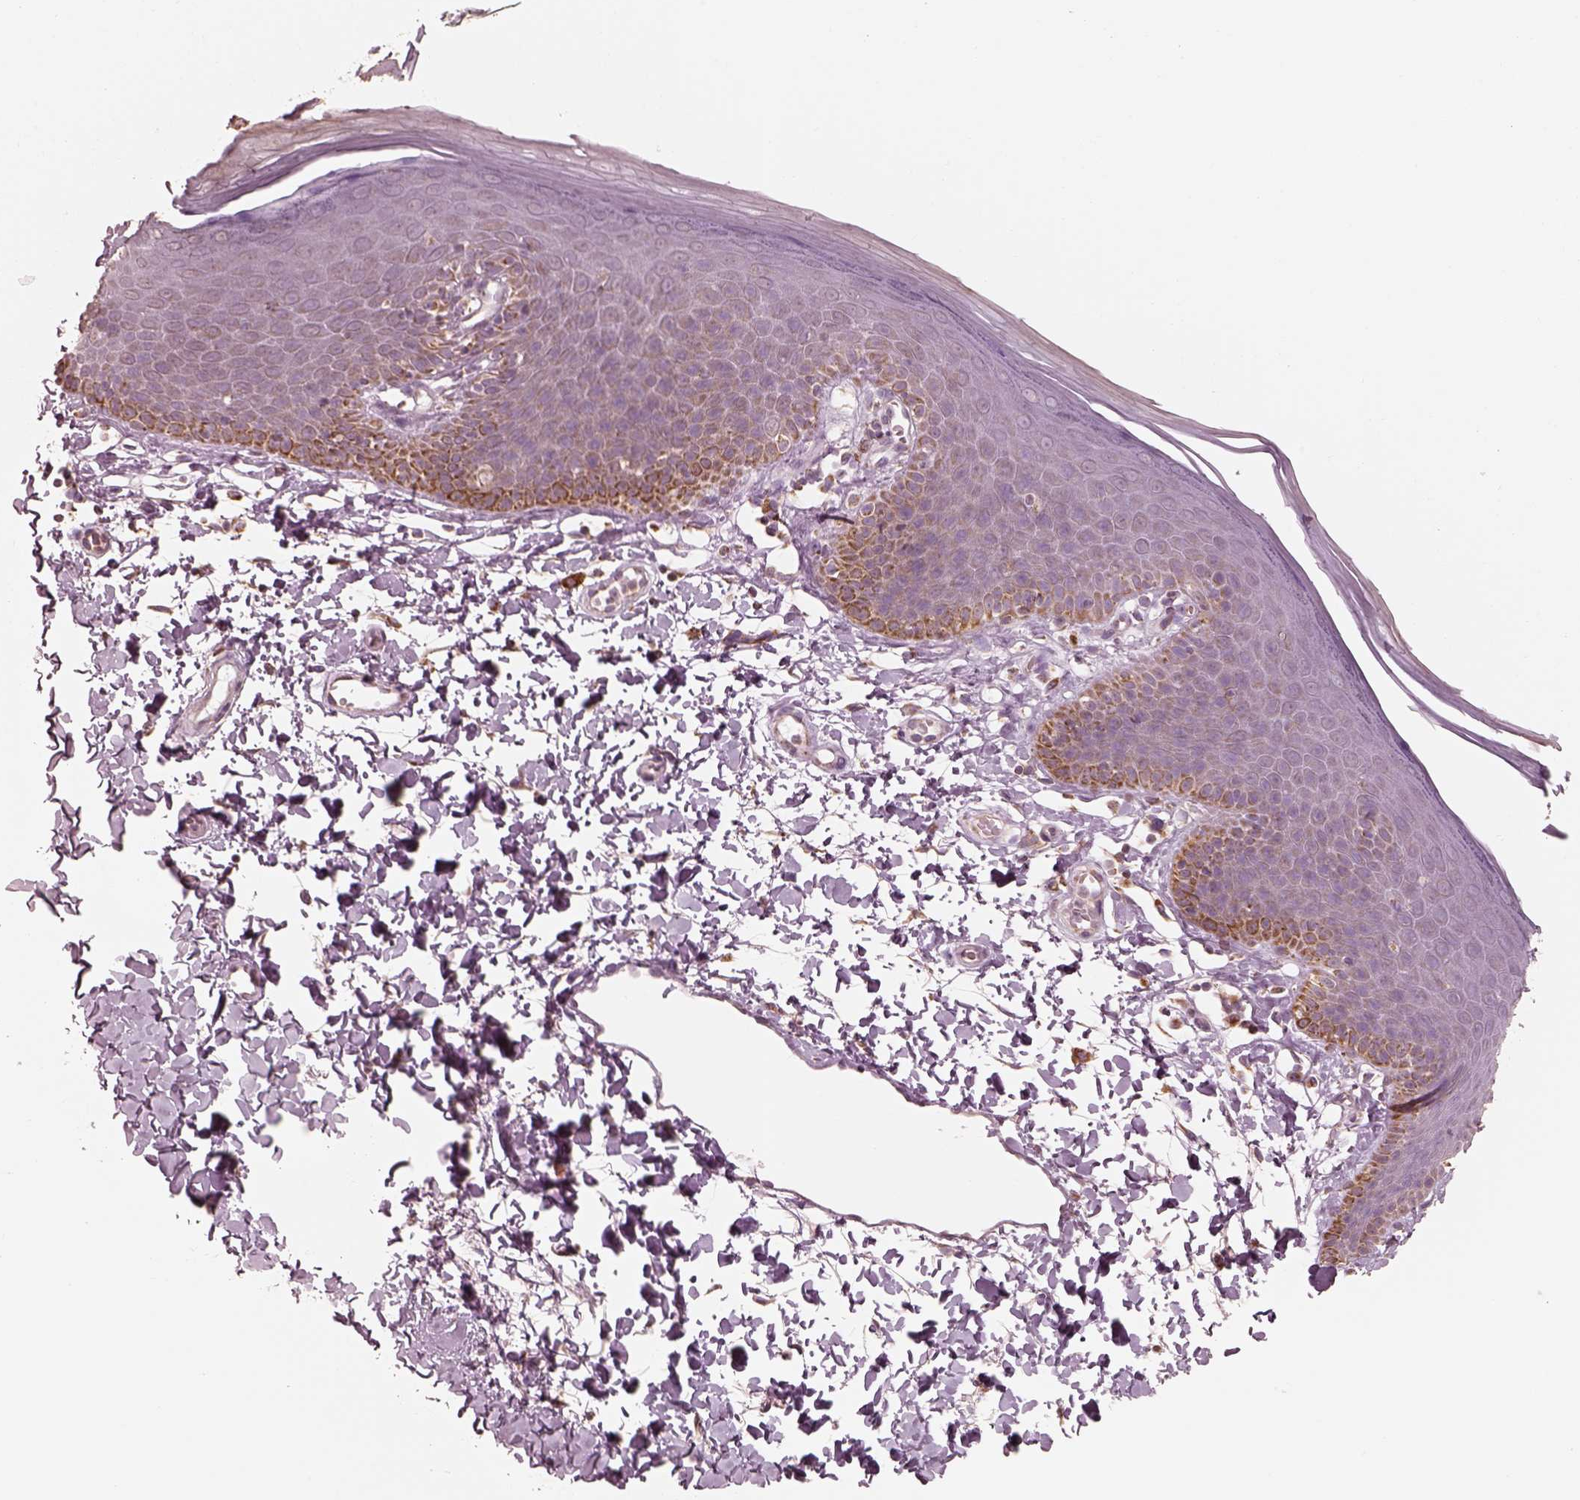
{"staining": {"intensity": "strong", "quantity": "25%-75%", "location": "cytoplasmic/membranous"}, "tissue": "skin", "cell_type": "Epidermal cells", "image_type": "normal", "snomed": [{"axis": "morphology", "description": "Normal tissue, NOS"}, {"axis": "topography", "description": "Anal"}], "caption": "A high amount of strong cytoplasmic/membranous positivity is seen in approximately 25%-75% of epidermal cells in benign skin.", "gene": "ENTPD6", "patient": {"sex": "male", "age": 53}}